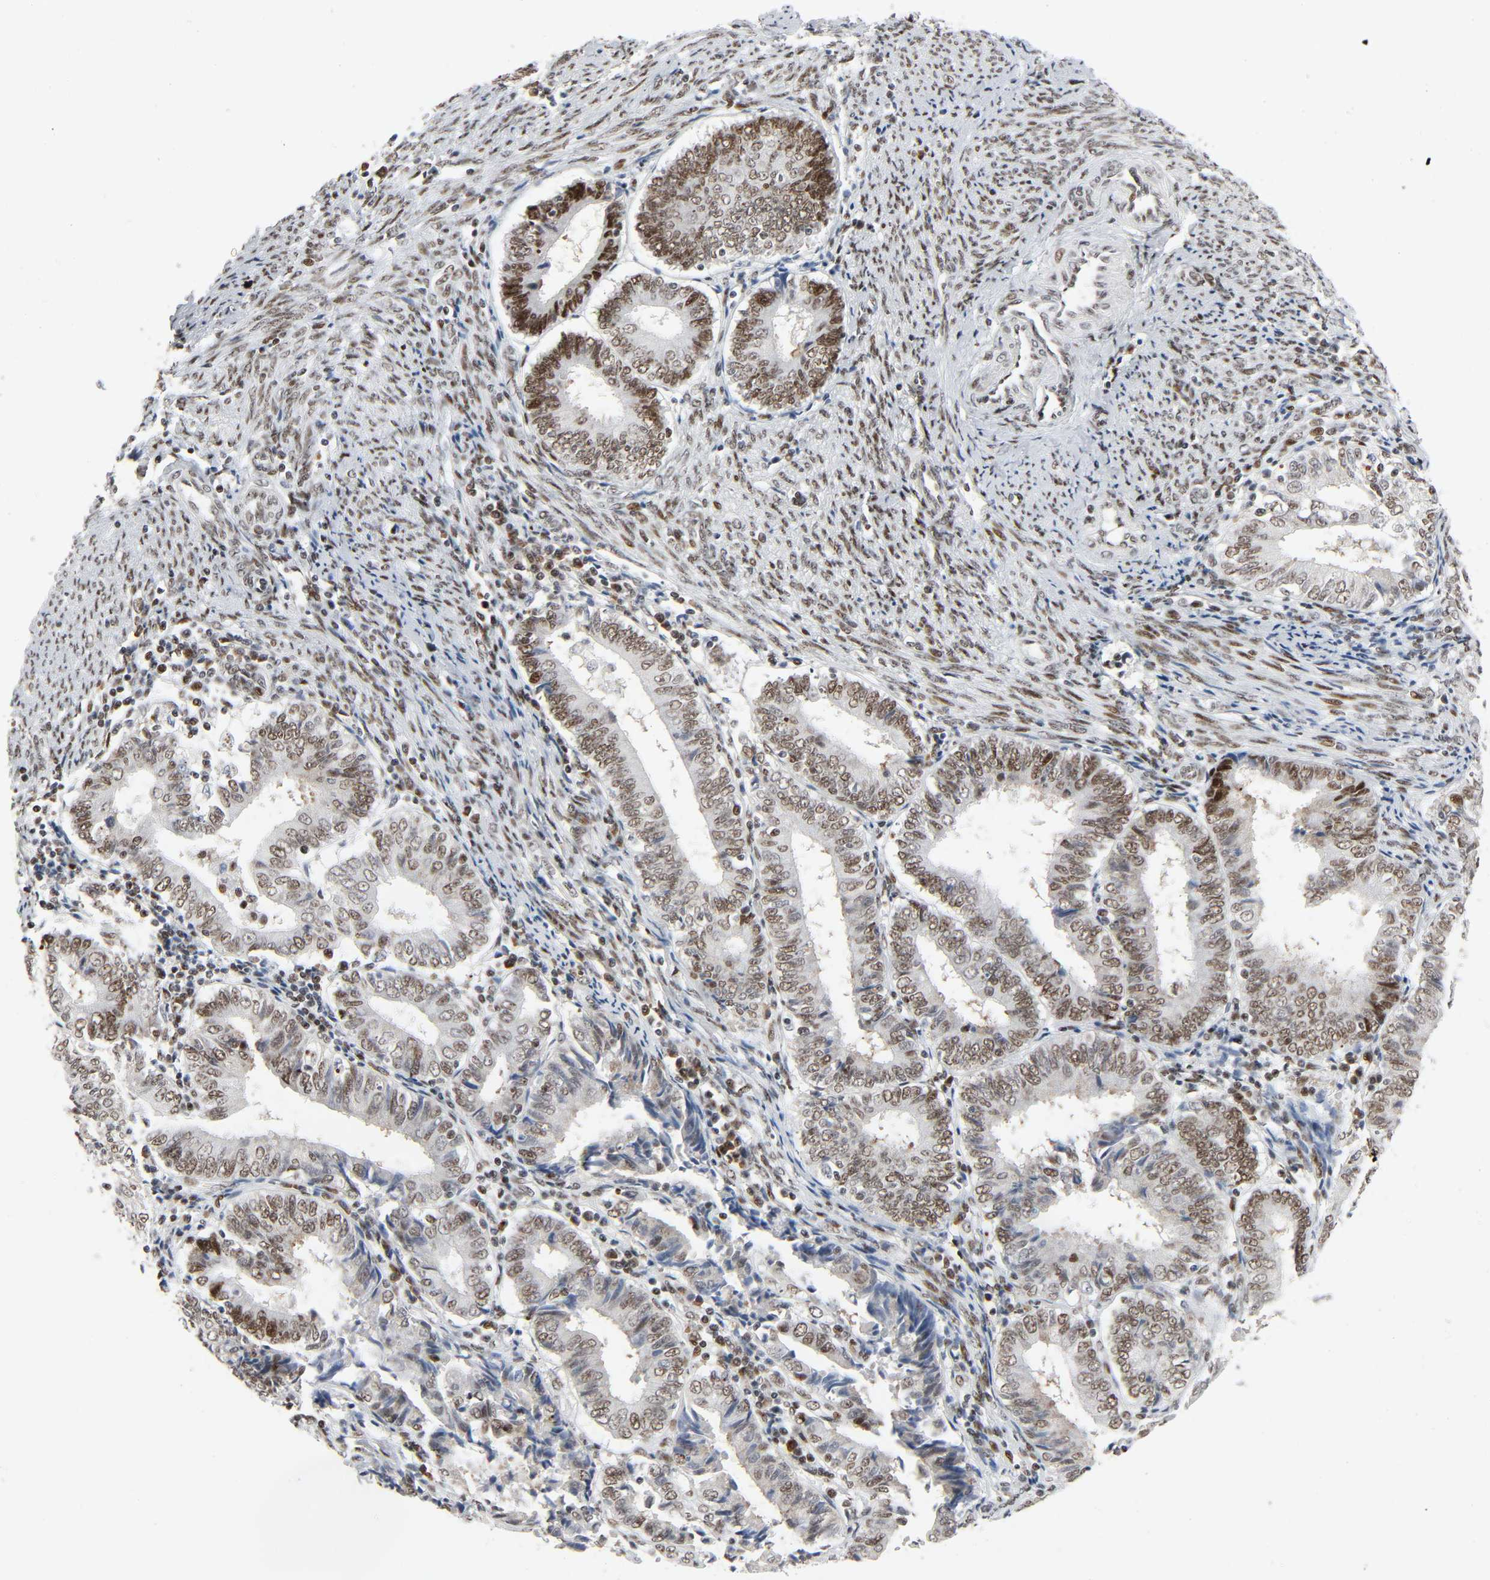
{"staining": {"intensity": "moderate", "quantity": ">75%", "location": "nuclear"}, "tissue": "endometrial cancer", "cell_type": "Tumor cells", "image_type": "cancer", "snomed": [{"axis": "morphology", "description": "Adenocarcinoma, NOS"}, {"axis": "topography", "description": "Endometrium"}], "caption": "The histopathology image exhibits immunohistochemical staining of endometrial cancer. There is moderate nuclear positivity is identified in approximately >75% of tumor cells. The staining is performed using DAB (3,3'-diaminobenzidine) brown chromogen to label protein expression. The nuclei are counter-stained blue using hematoxylin.", "gene": "CREBBP", "patient": {"sex": "female", "age": 86}}